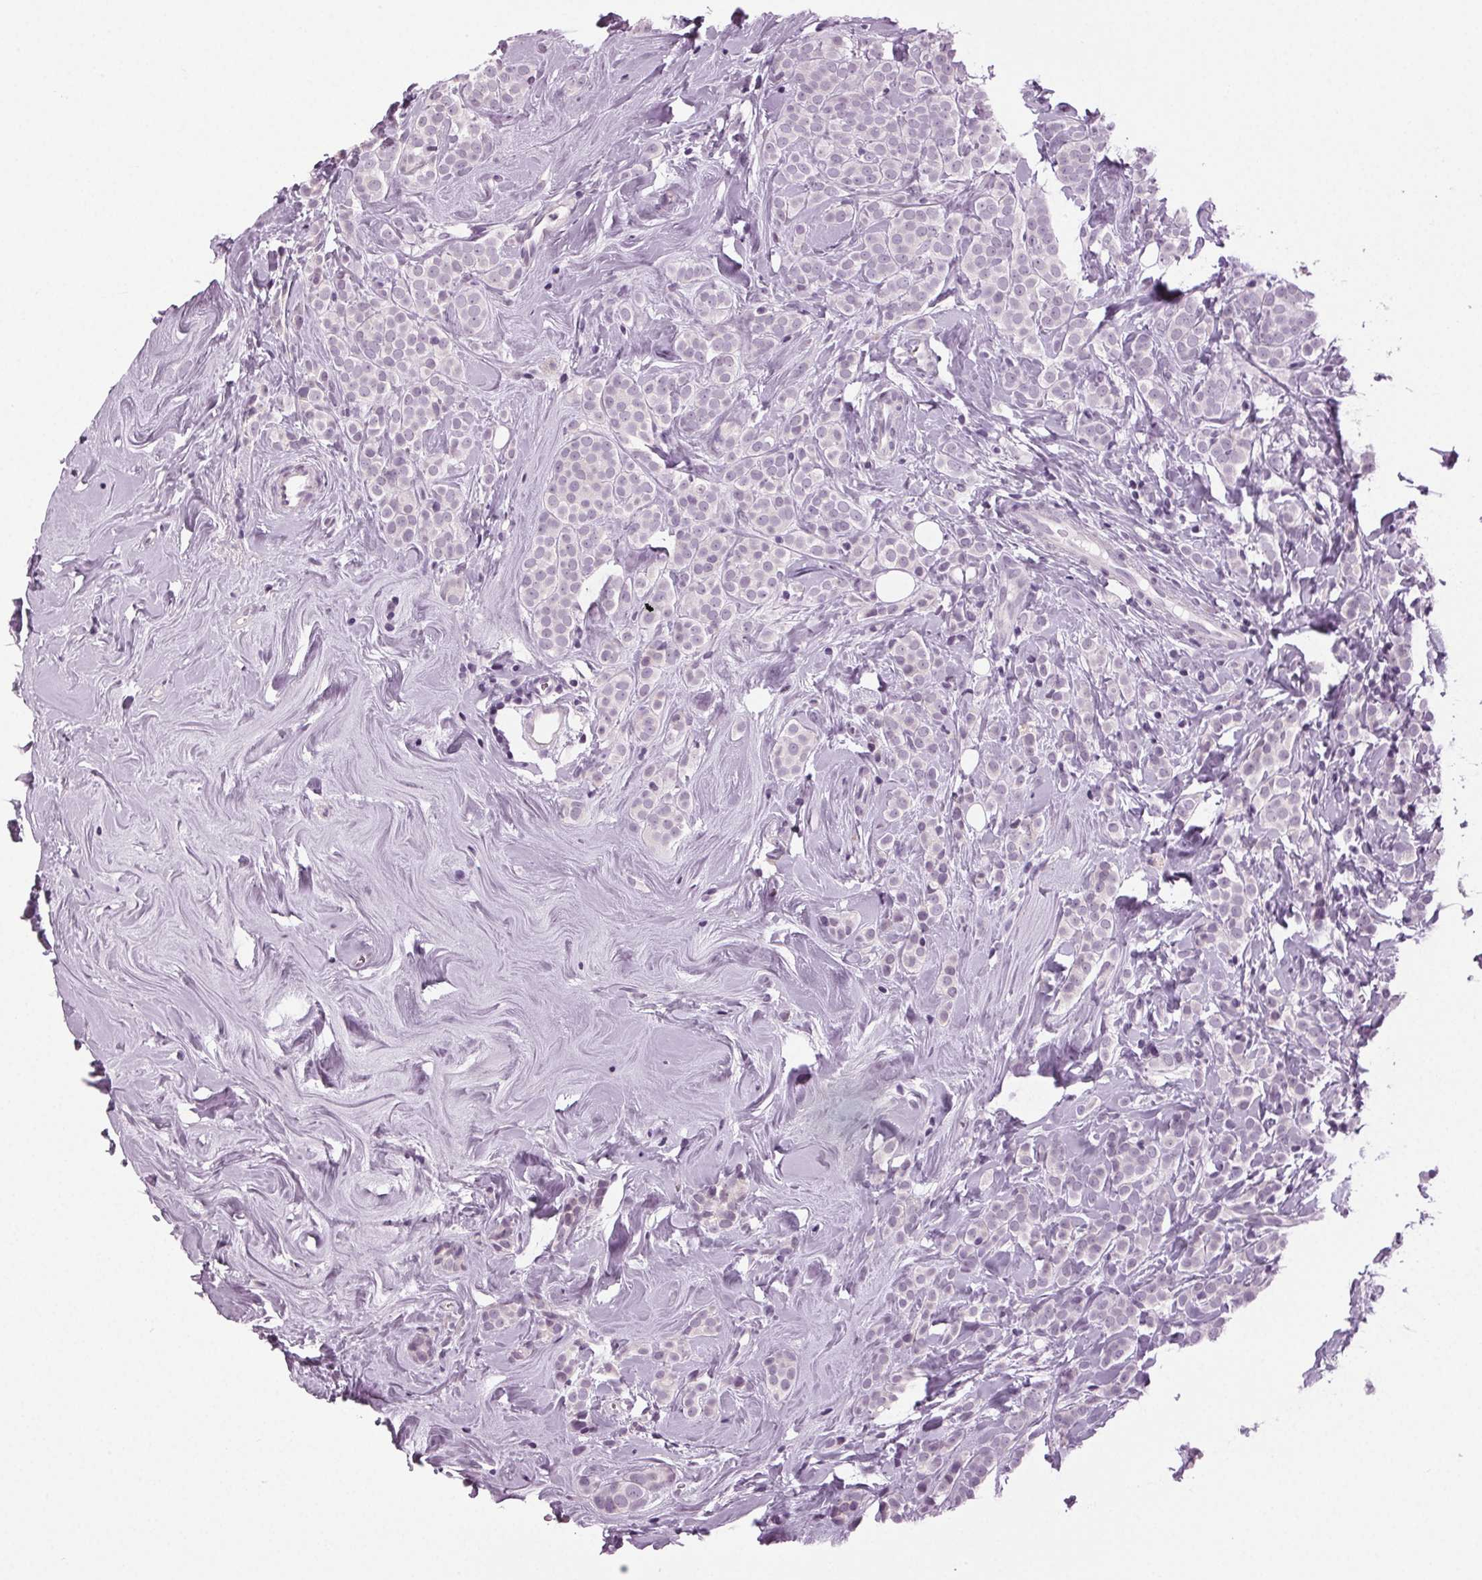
{"staining": {"intensity": "negative", "quantity": "none", "location": "none"}, "tissue": "breast cancer", "cell_type": "Tumor cells", "image_type": "cancer", "snomed": [{"axis": "morphology", "description": "Lobular carcinoma"}, {"axis": "topography", "description": "Breast"}], "caption": "Micrograph shows no protein positivity in tumor cells of breast cancer tissue.", "gene": "DNAH12", "patient": {"sex": "female", "age": 49}}